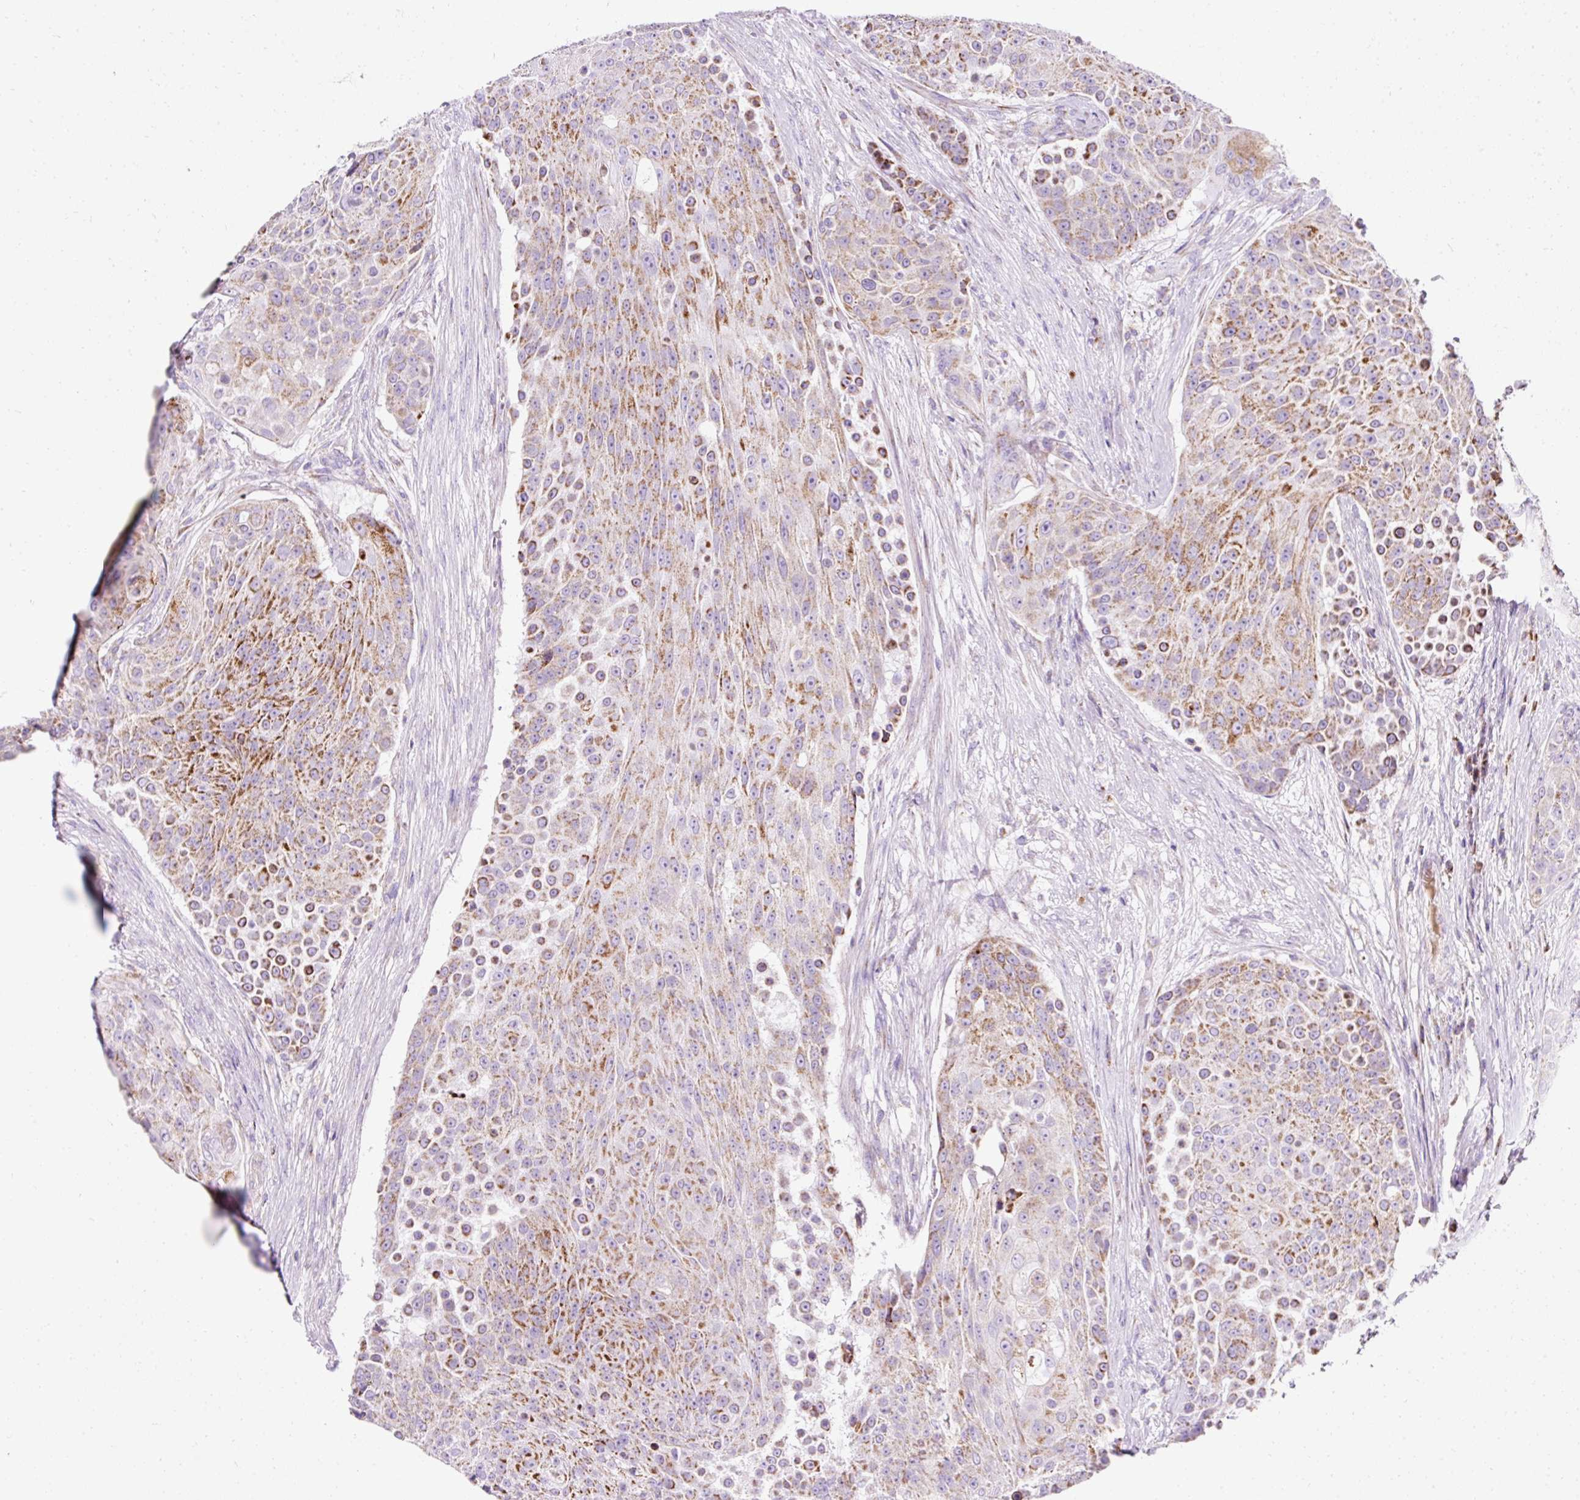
{"staining": {"intensity": "moderate", "quantity": ">75%", "location": "cytoplasmic/membranous"}, "tissue": "urothelial cancer", "cell_type": "Tumor cells", "image_type": "cancer", "snomed": [{"axis": "morphology", "description": "Urothelial carcinoma, High grade"}, {"axis": "topography", "description": "Urinary bladder"}], "caption": "Immunohistochemical staining of urothelial cancer reveals moderate cytoplasmic/membranous protein expression in about >75% of tumor cells. (Brightfield microscopy of DAB IHC at high magnification).", "gene": "PLPP2", "patient": {"sex": "female", "age": 63}}